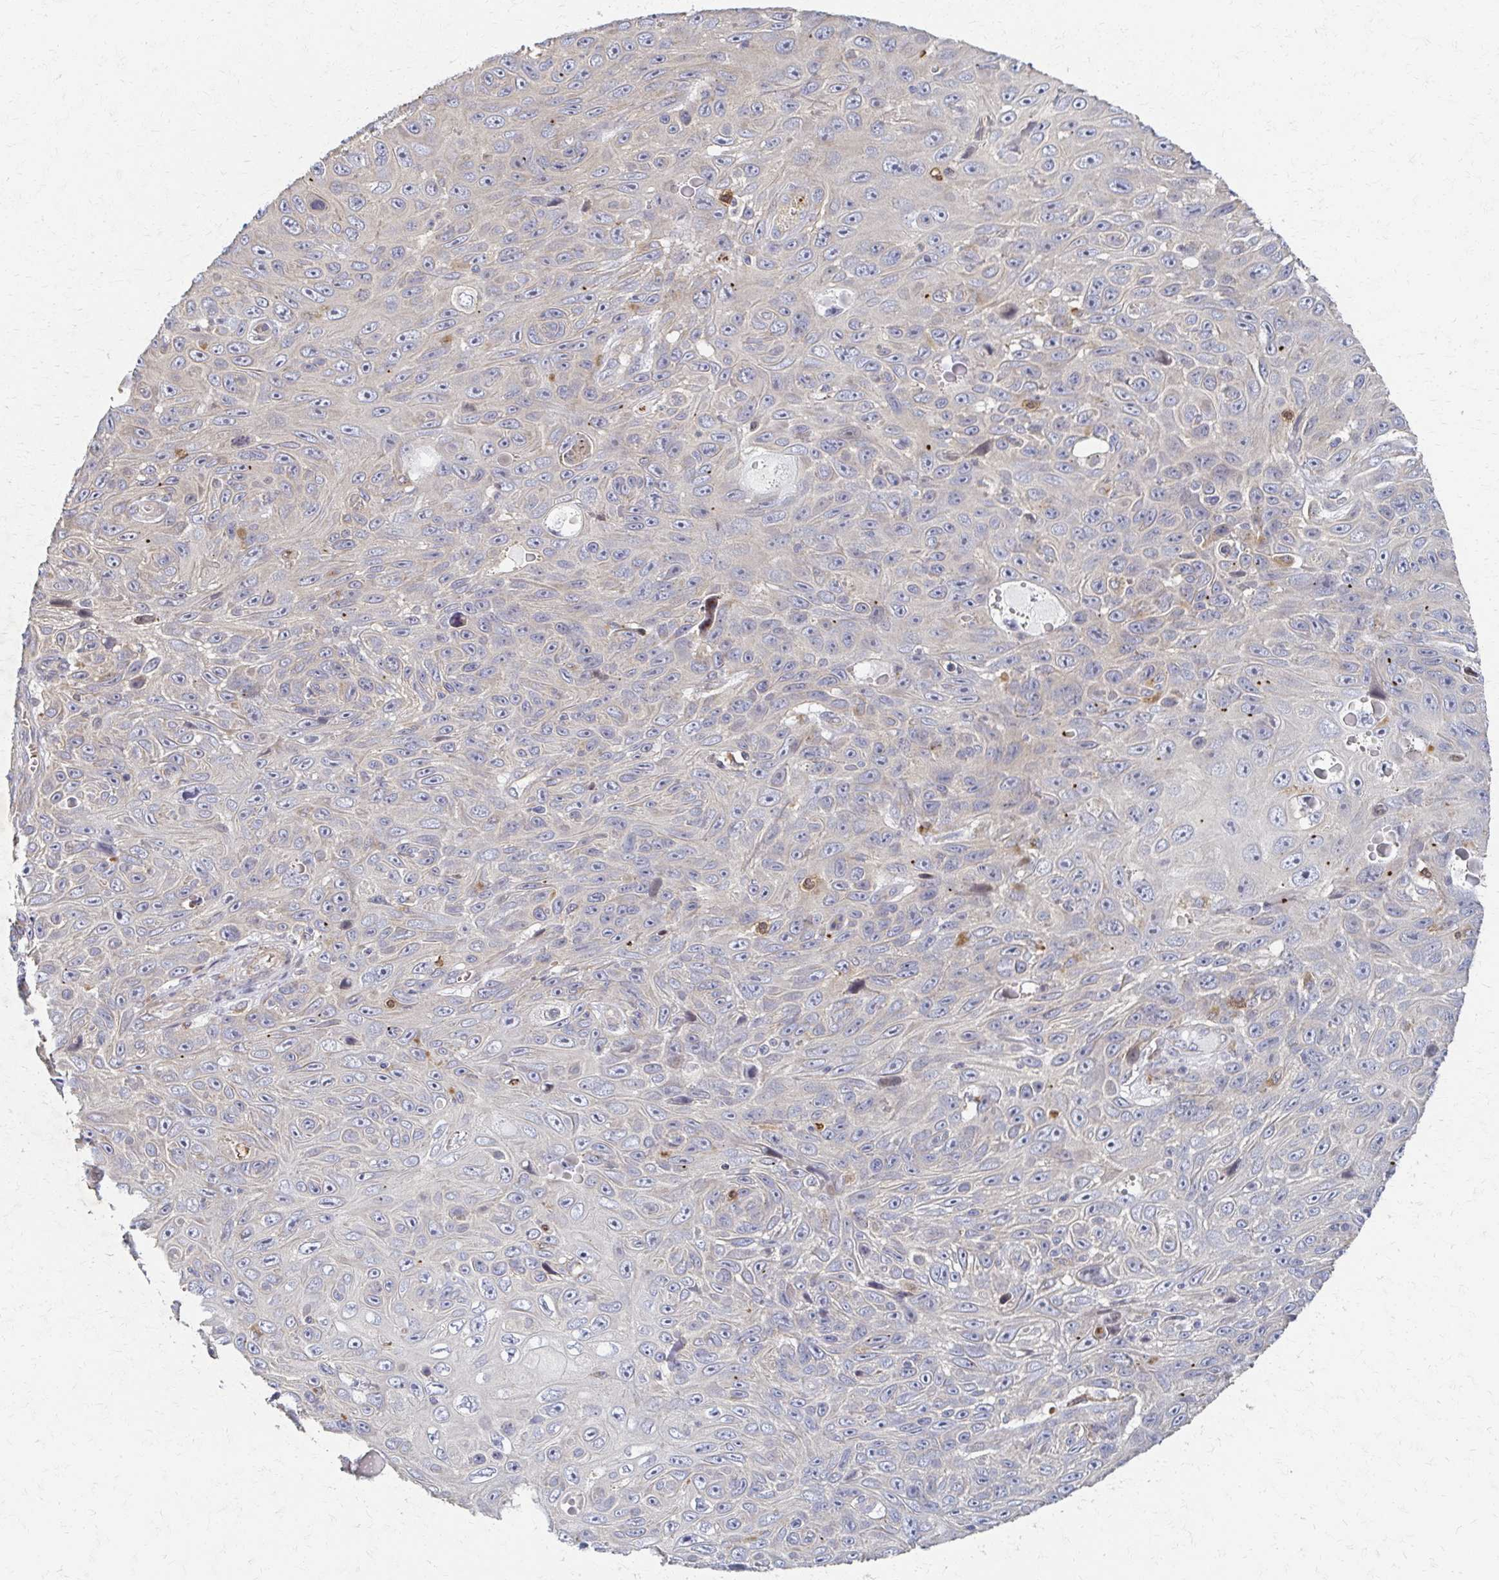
{"staining": {"intensity": "negative", "quantity": "none", "location": "none"}, "tissue": "skin cancer", "cell_type": "Tumor cells", "image_type": "cancer", "snomed": [{"axis": "morphology", "description": "Squamous cell carcinoma, NOS"}, {"axis": "topography", "description": "Skin"}], "caption": "Human skin squamous cell carcinoma stained for a protein using immunohistochemistry (IHC) demonstrates no expression in tumor cells.", "gene": "SKA2", "patient": {"sex": "male", "age": 82}}